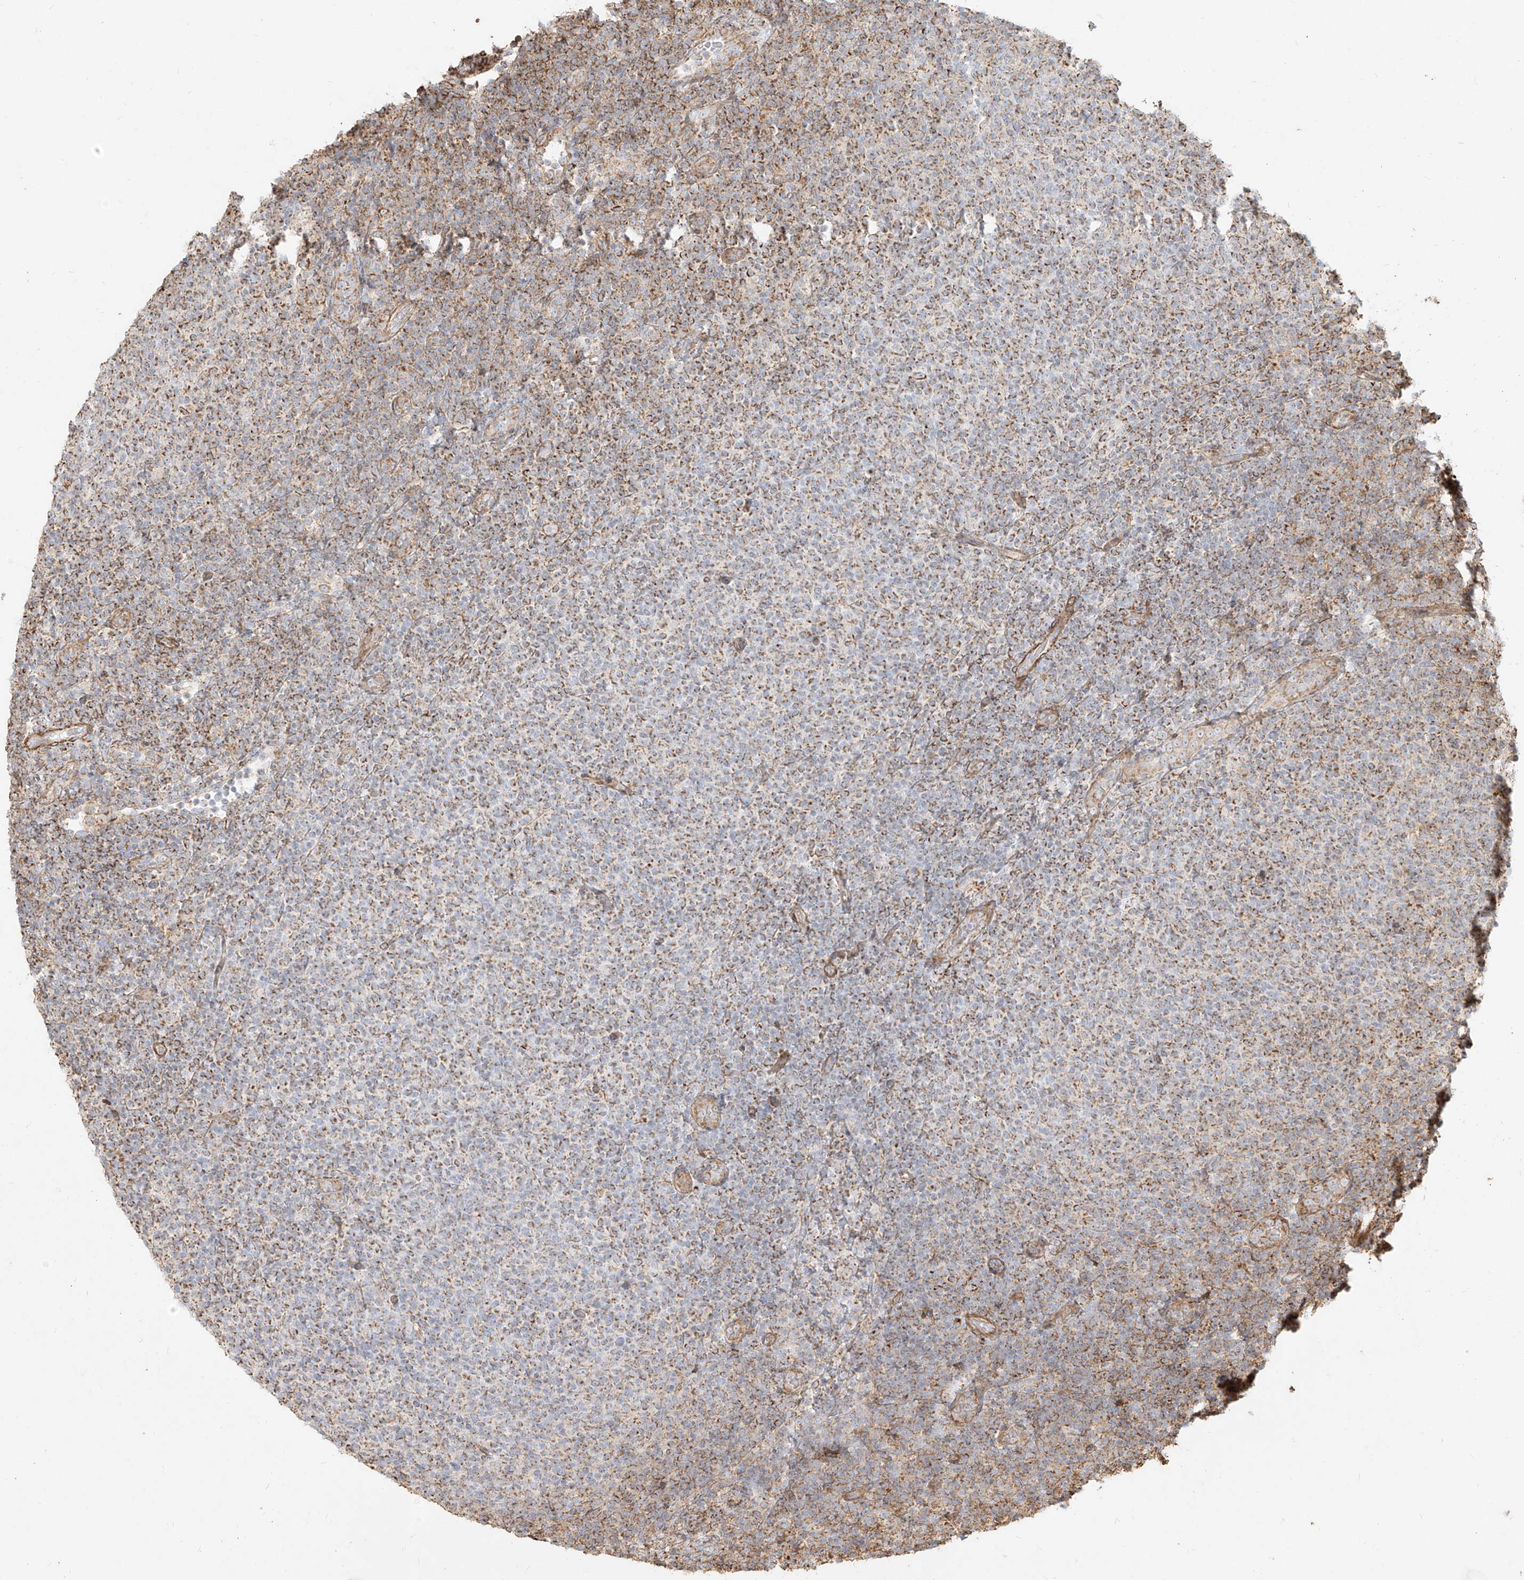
{"staining": {"intensity": "moderate", "quantity": "25%-75%", "location": "cytoplasmic/membranous"}, "tissue": "lymphoma", "cell_type": "Tumor cells", "image_type": "cancer", "snomed": [{"axis": "morphology", "description": "Malignant lymphoma, non-Hodgkin's type, Low grade"}, {"axis": "topography", "description": "Lymph node"}], "caption": "Approximately 25%-75% of tumor cells in lymphoma show moderate cytoplasmic/membranous protein staining as visualized by brown immunohistochemical staining.", "gene": "MTX2", "patient": {"sex": "male", "age": 66}}